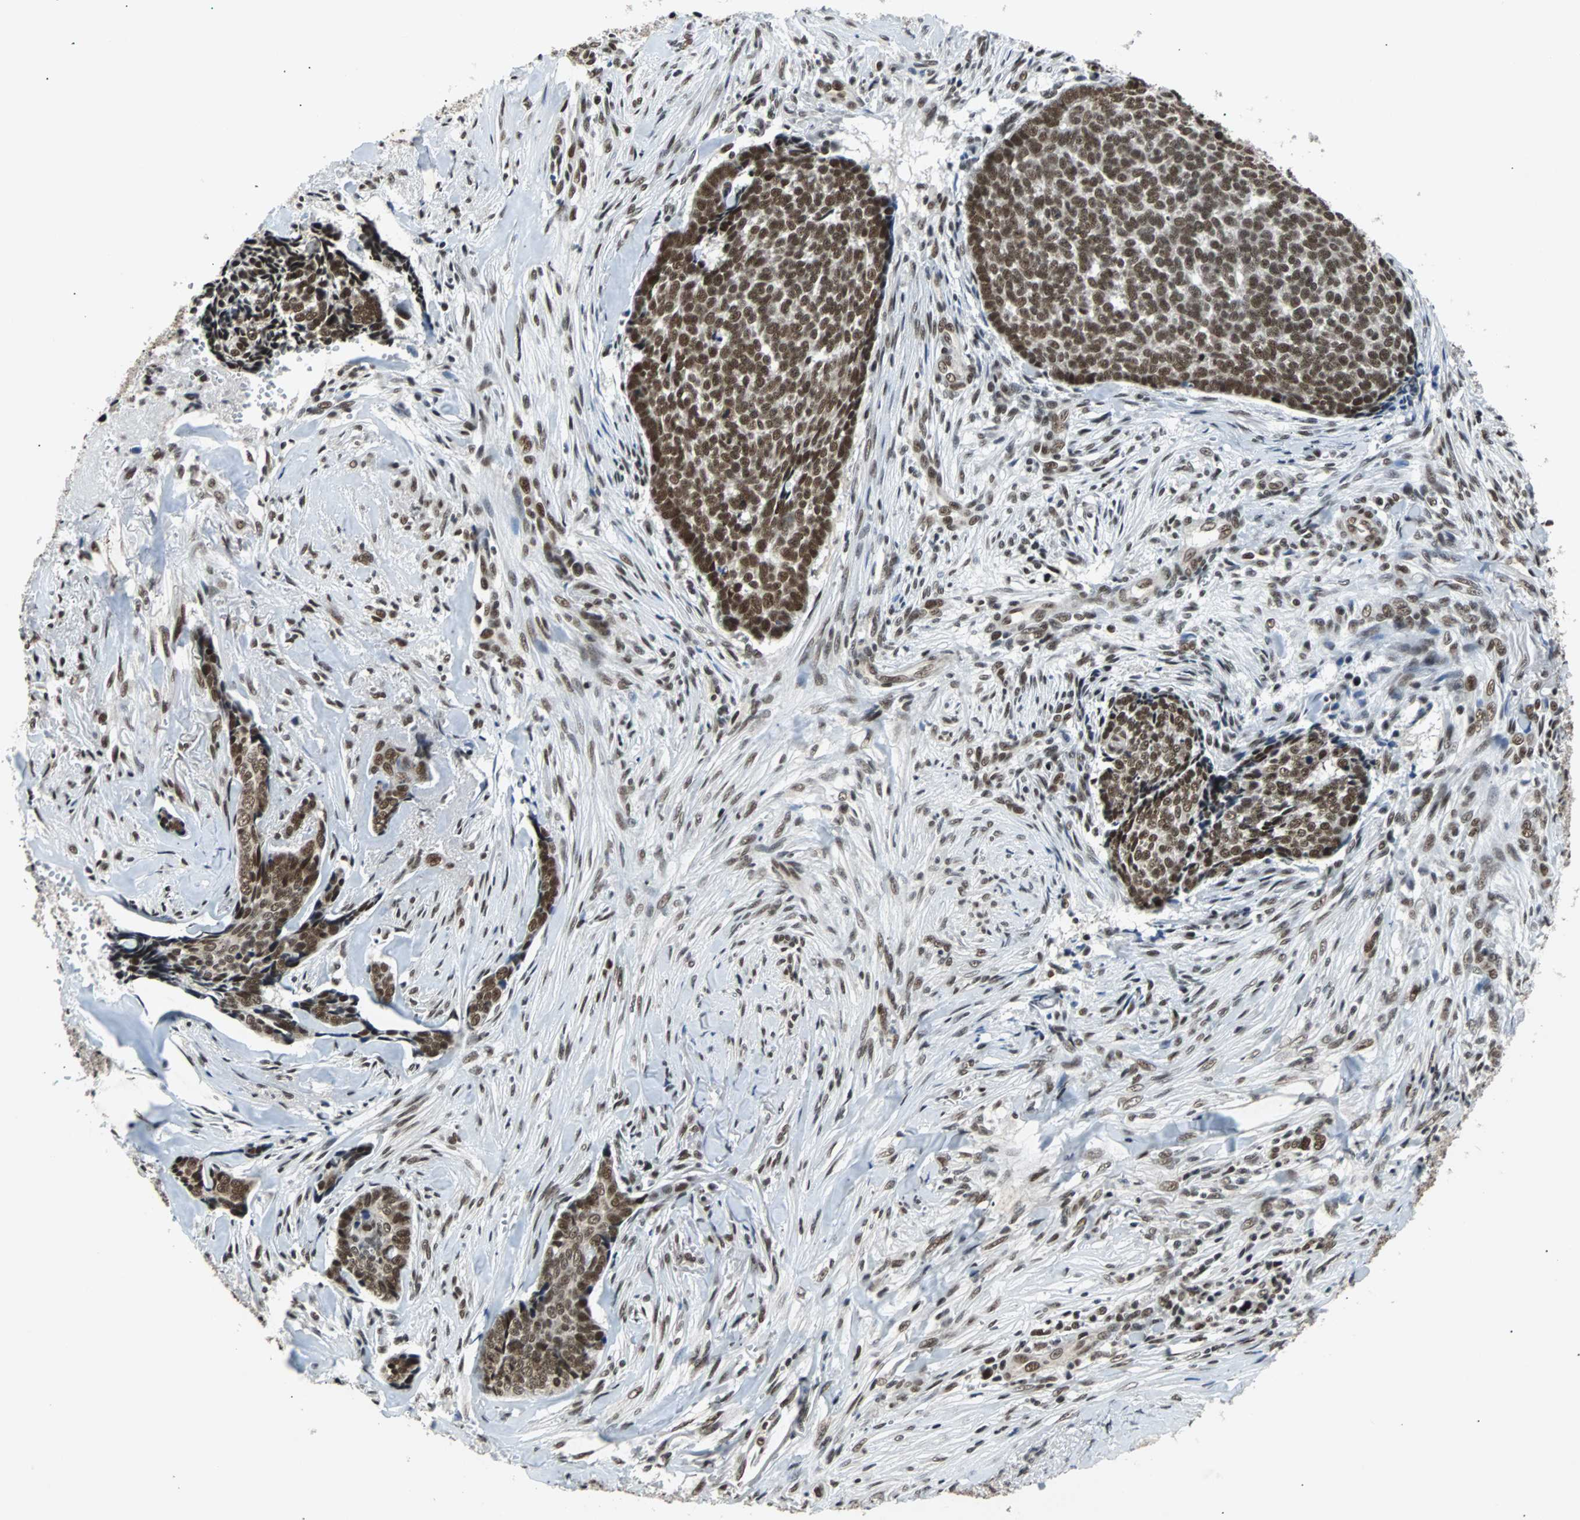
{"staining": {"intensity": "strong", "quantity": ">75%", "location": "nuclear"}, "tissue": "skin cancer", "cell_type": "Tumor cells", "image_type": "cancer", "snomed": [{"axis": "morphology", "description": "Basal cell carcinoma"}, {"axis": "topography", "description": "Skin"}], "caption": "Strong nuclear protein positivity is appreciated in about >75% of tumor cells in skin basal cell carcinoma.", "gene": "GATAD2A", "patient": {"sex": "male", "age": 84}}